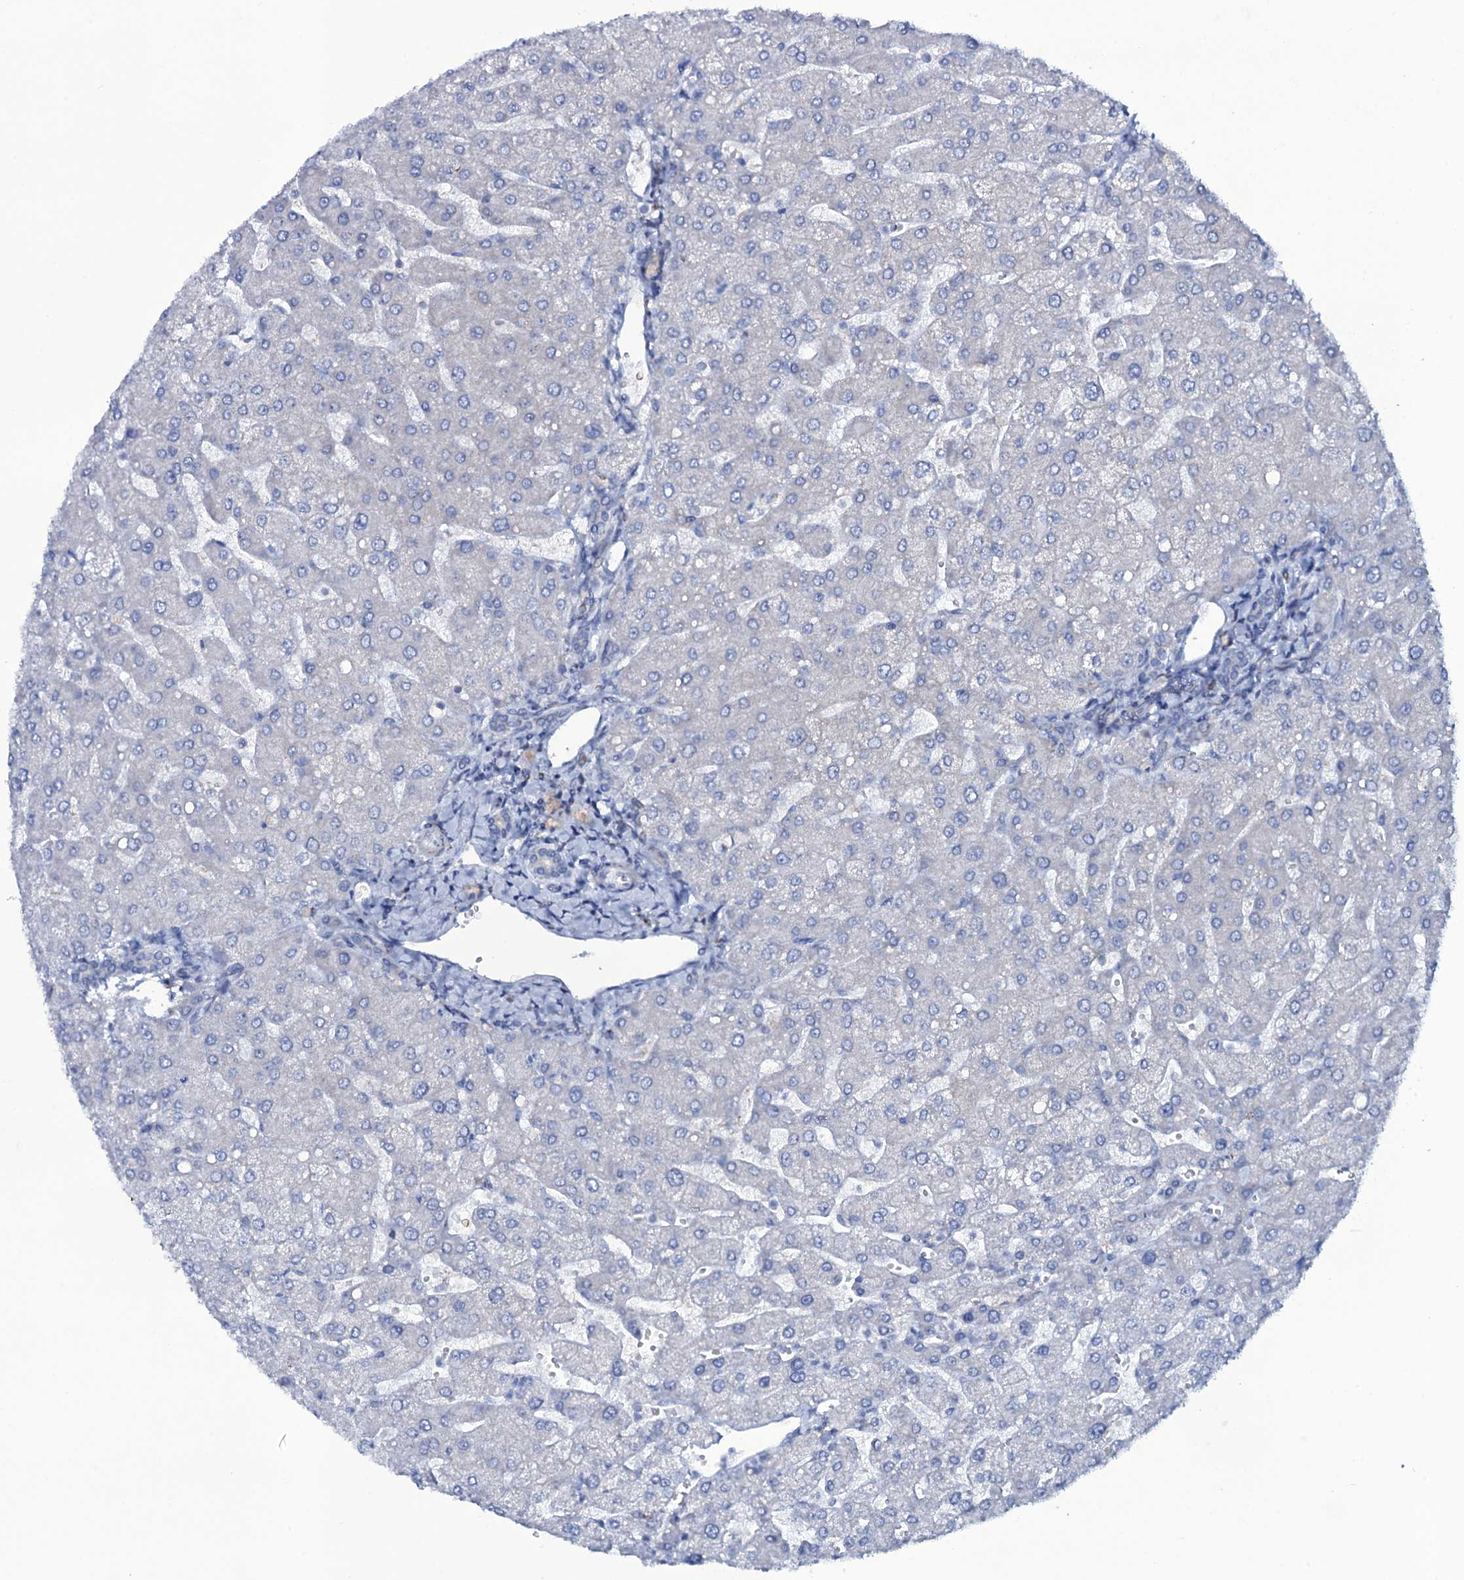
{"staining": {"intensity": "negative", "quantity": "none", "location": "none"}, "tissue": "liver", "cell_type": "Cholangiocytes", "image_type": "normal", "snomed": [{"axis": "morphology", "description": "Normal tissue, NOS"}, {"axis": "topography", "description": "Liver"}], "caption": "There is no significant staining in cholangiocytes of liver.", "gene": "MRPS35", "patient": {"sex": "male", "age": 55}}